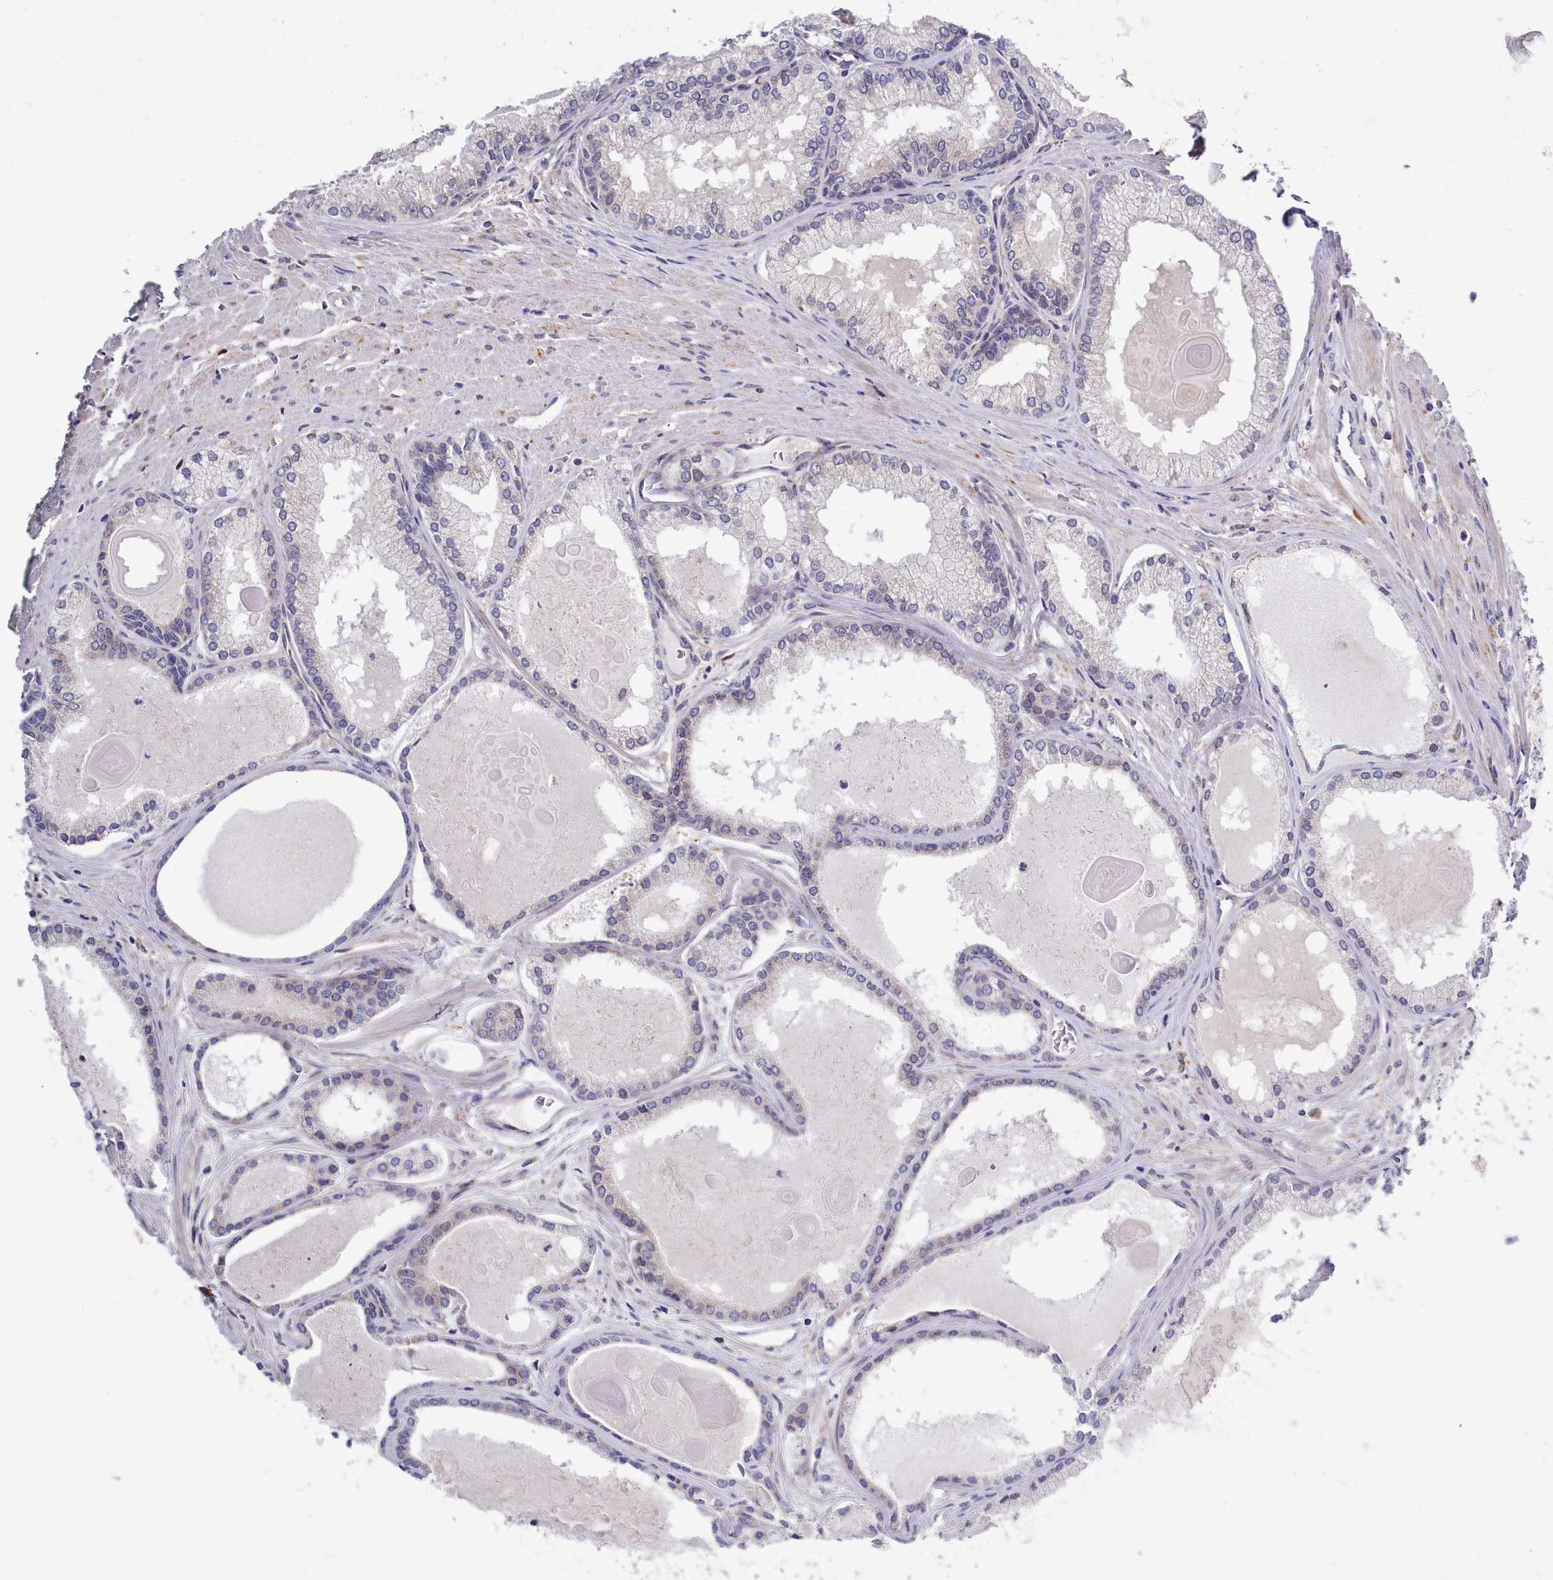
{"staining": {"intensity": "negative", "quantity": "none", "location": "none"}, "tissue": "prostate cancer", "cell_type": "Tumor cells", "image_type": "cancer", "snomed": [{"axis": "morphology", "description": "Adenocarcinoma, High grade"}, {"axis": "topography", "description": "Prostate"}], "caption": "Image shows no protein expression in tumor cells of prostate cancer (high-grade adenocarcinoma) tissue.", "gene": "RAPGEF4", "patient": {"sex": "male", "age": 68}}